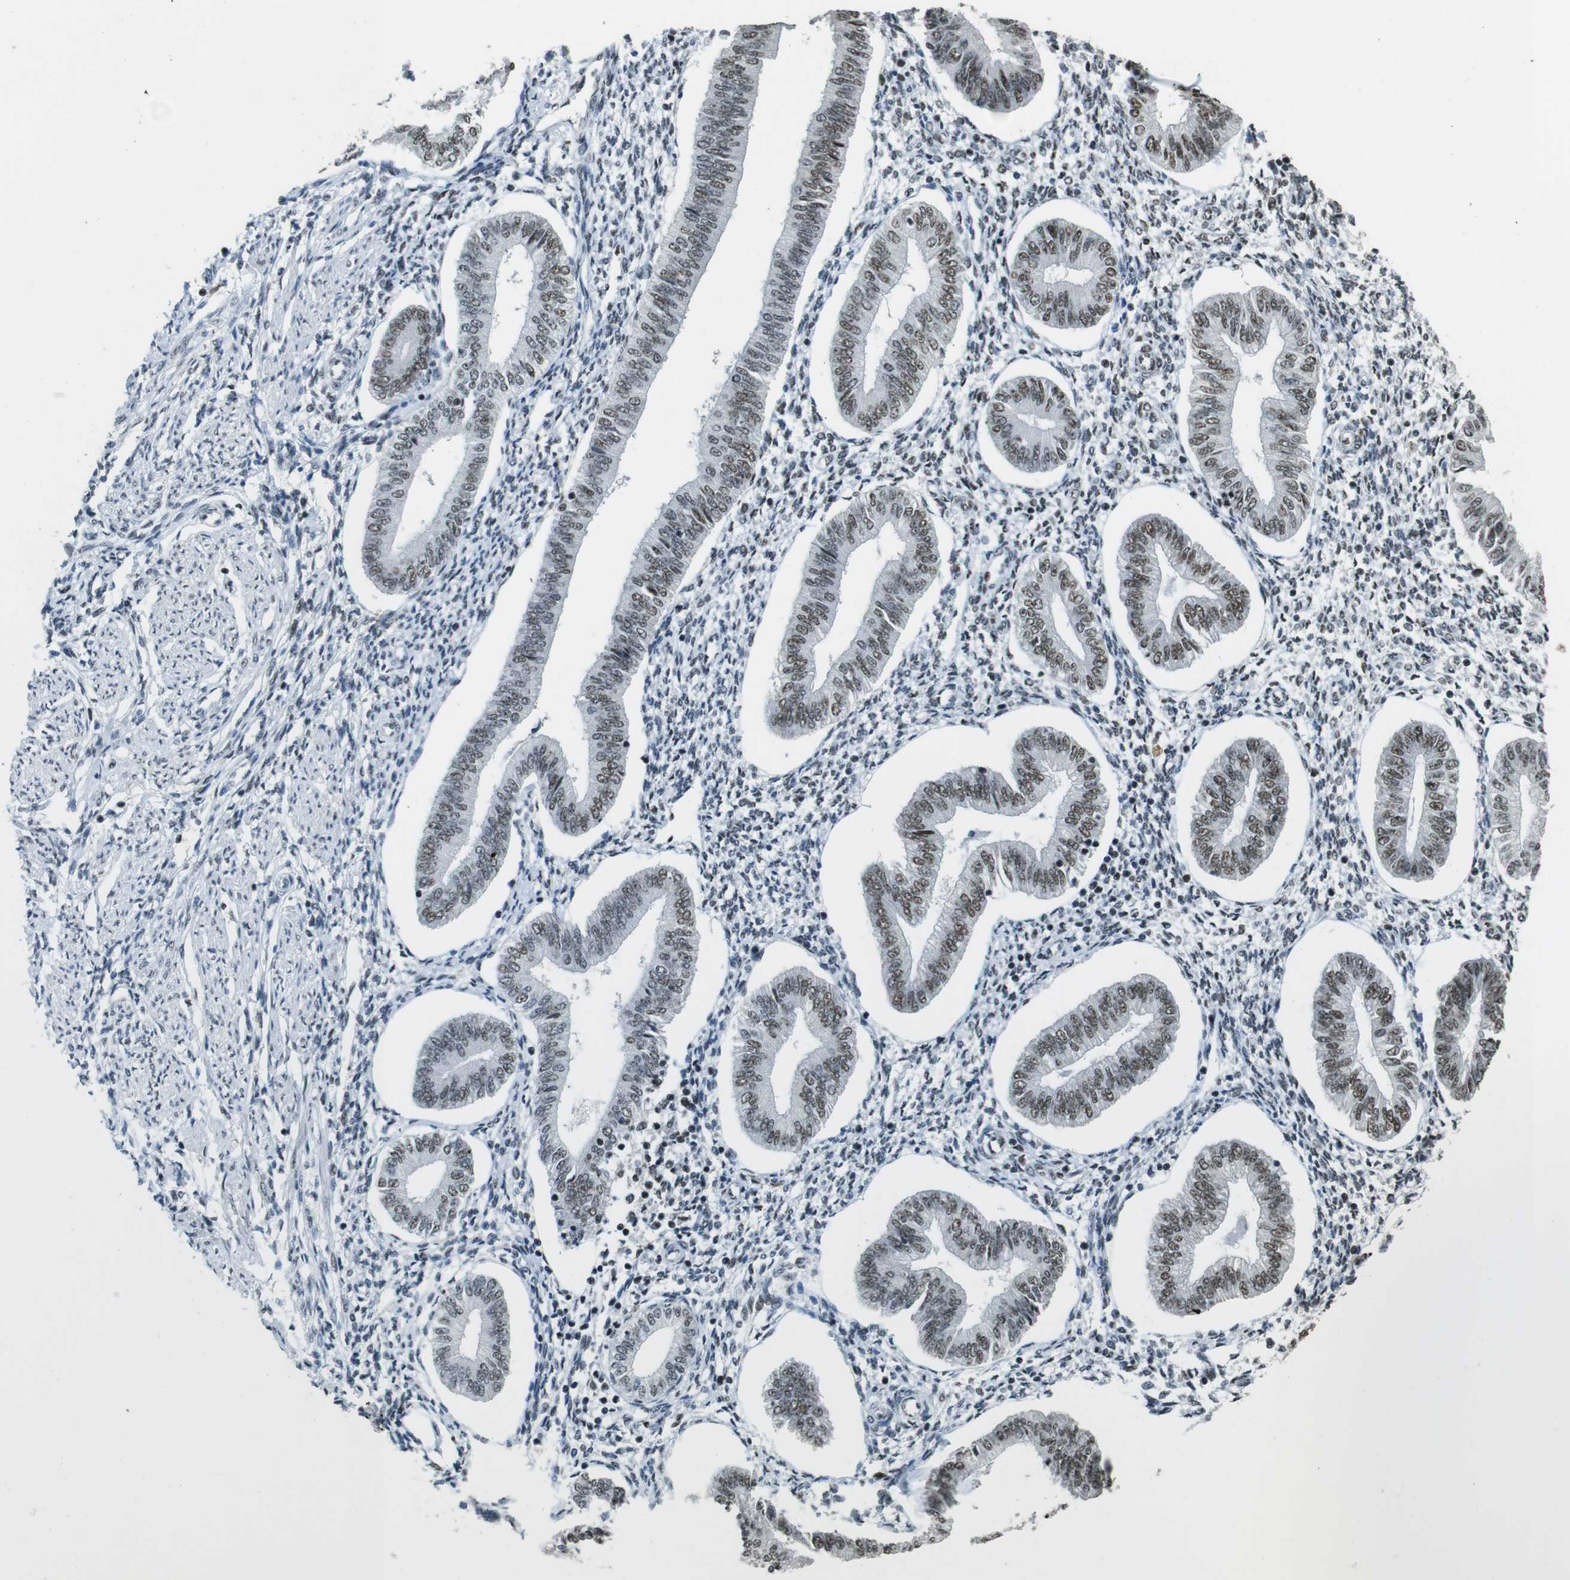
{"staining": {"intensity": "weak", "quantity": ">75%", "location": "cytoplasmic/membranous"}, "tissue": "endometrium", "cell_type": "Cells in endometrial stroma", "image_type": "normal", "snomed": [{"axis": "morphology", "description": "Normal tissue, NOS"}, {"axis": "topography", "description": "Endometrium"}], "caption": "This histopathology image displays immunohistochemistry (IHC) staining of normal human endometrium, with low weak cytoplasmic/membranous positivity in about >75% of cells in endometrial stroma.", "gene": "CSNK2B", "patient": {"sex": "female", "age": 50}}